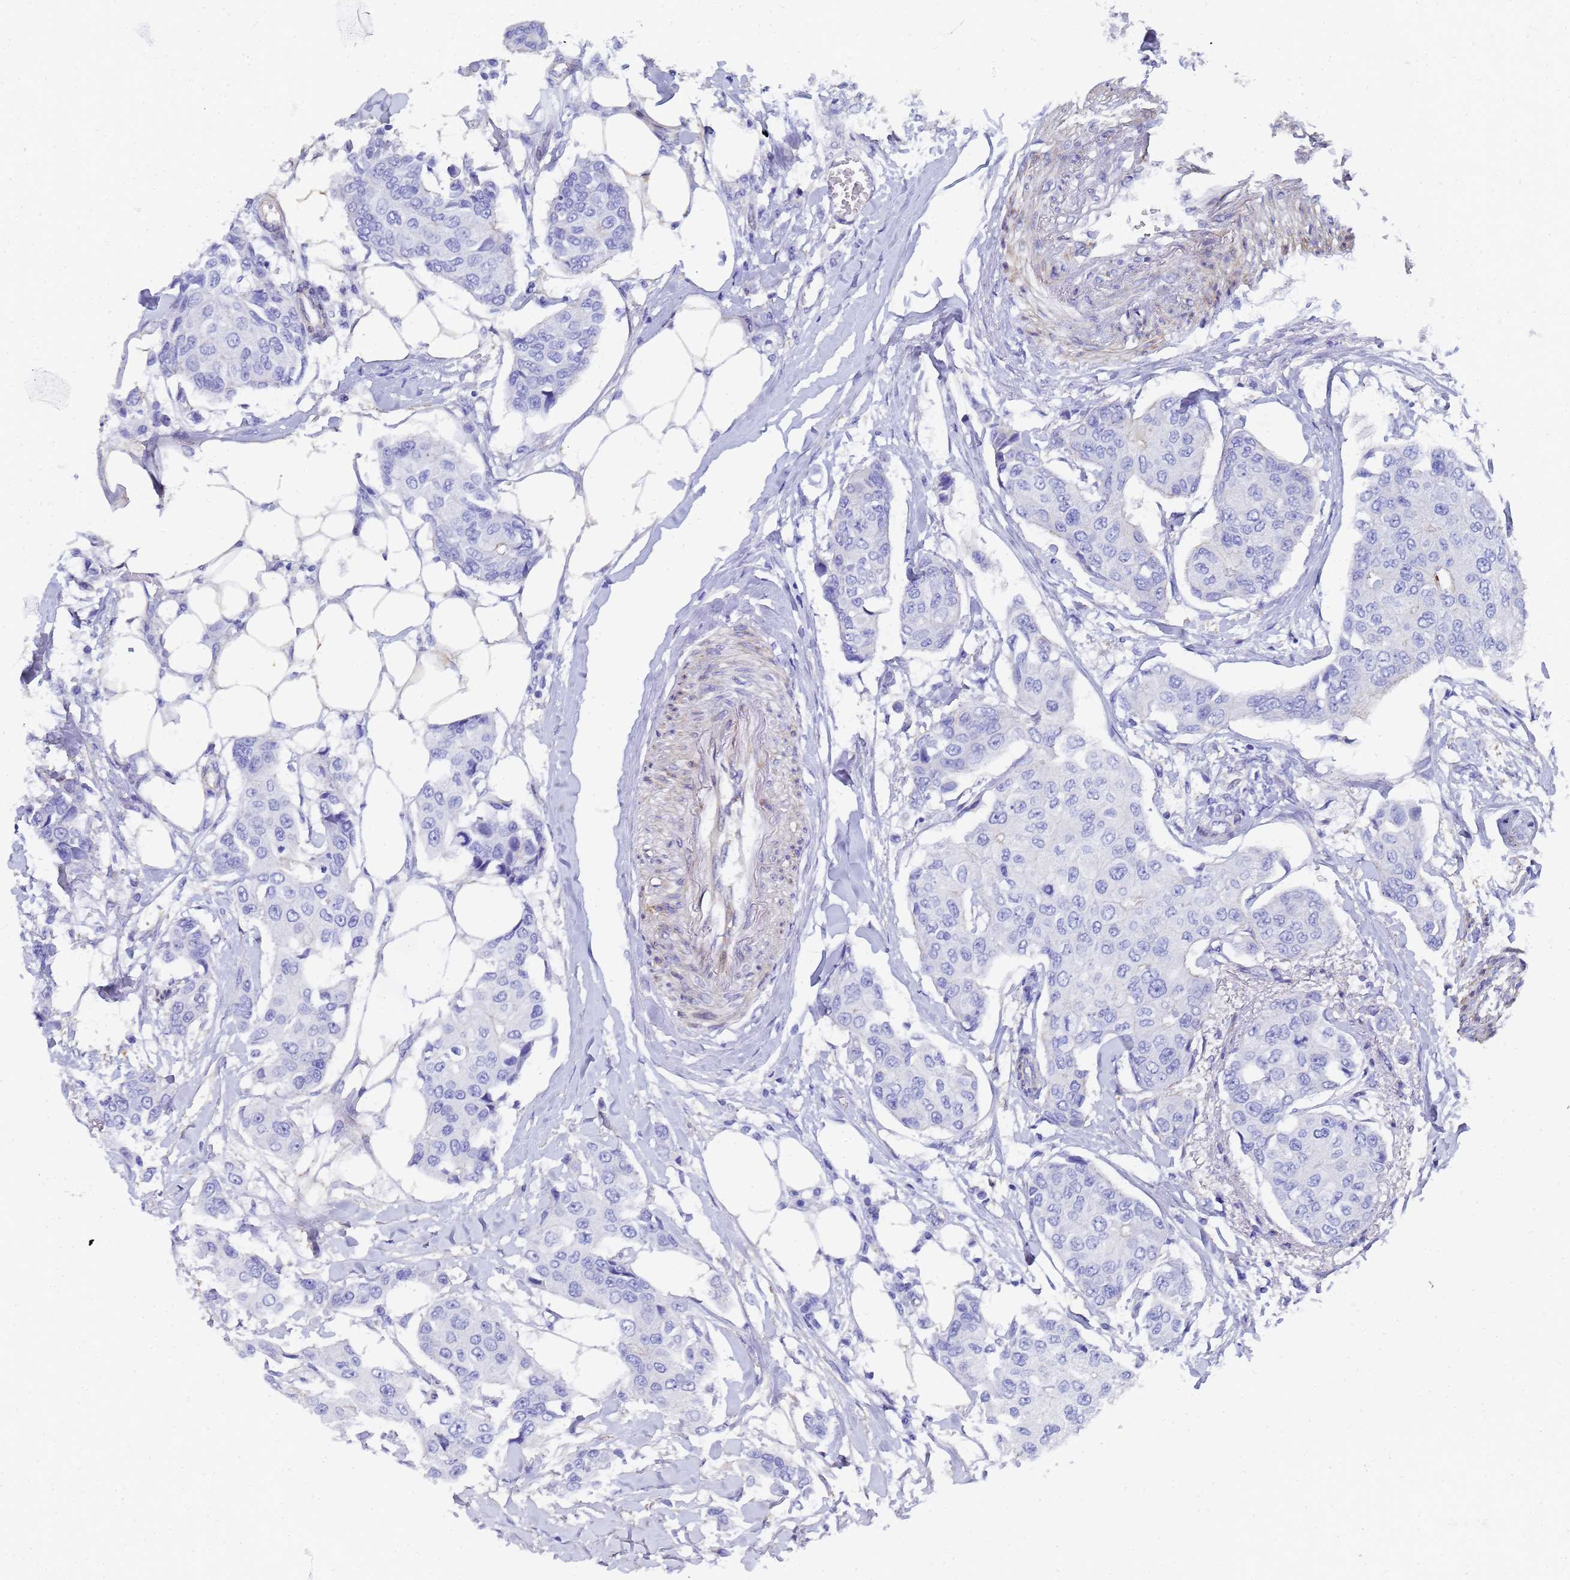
{"staining": {"intensity": "negative", "quantity": "none", "location": "none"}, "tissue": "breast cancer", "cell_type": "Tumor cells", "image_type": "cancer", "snomed": [{"axis": "morphology", "description": "Duct carcinoma"}, {"axis": "topography", "description": "Breast"}], "caption": "Tumor cells show no significant staining in breast invasive ductal carcinoma.", "gene": "TUBB1", "patient": {"sex": "female", "age": 80}}